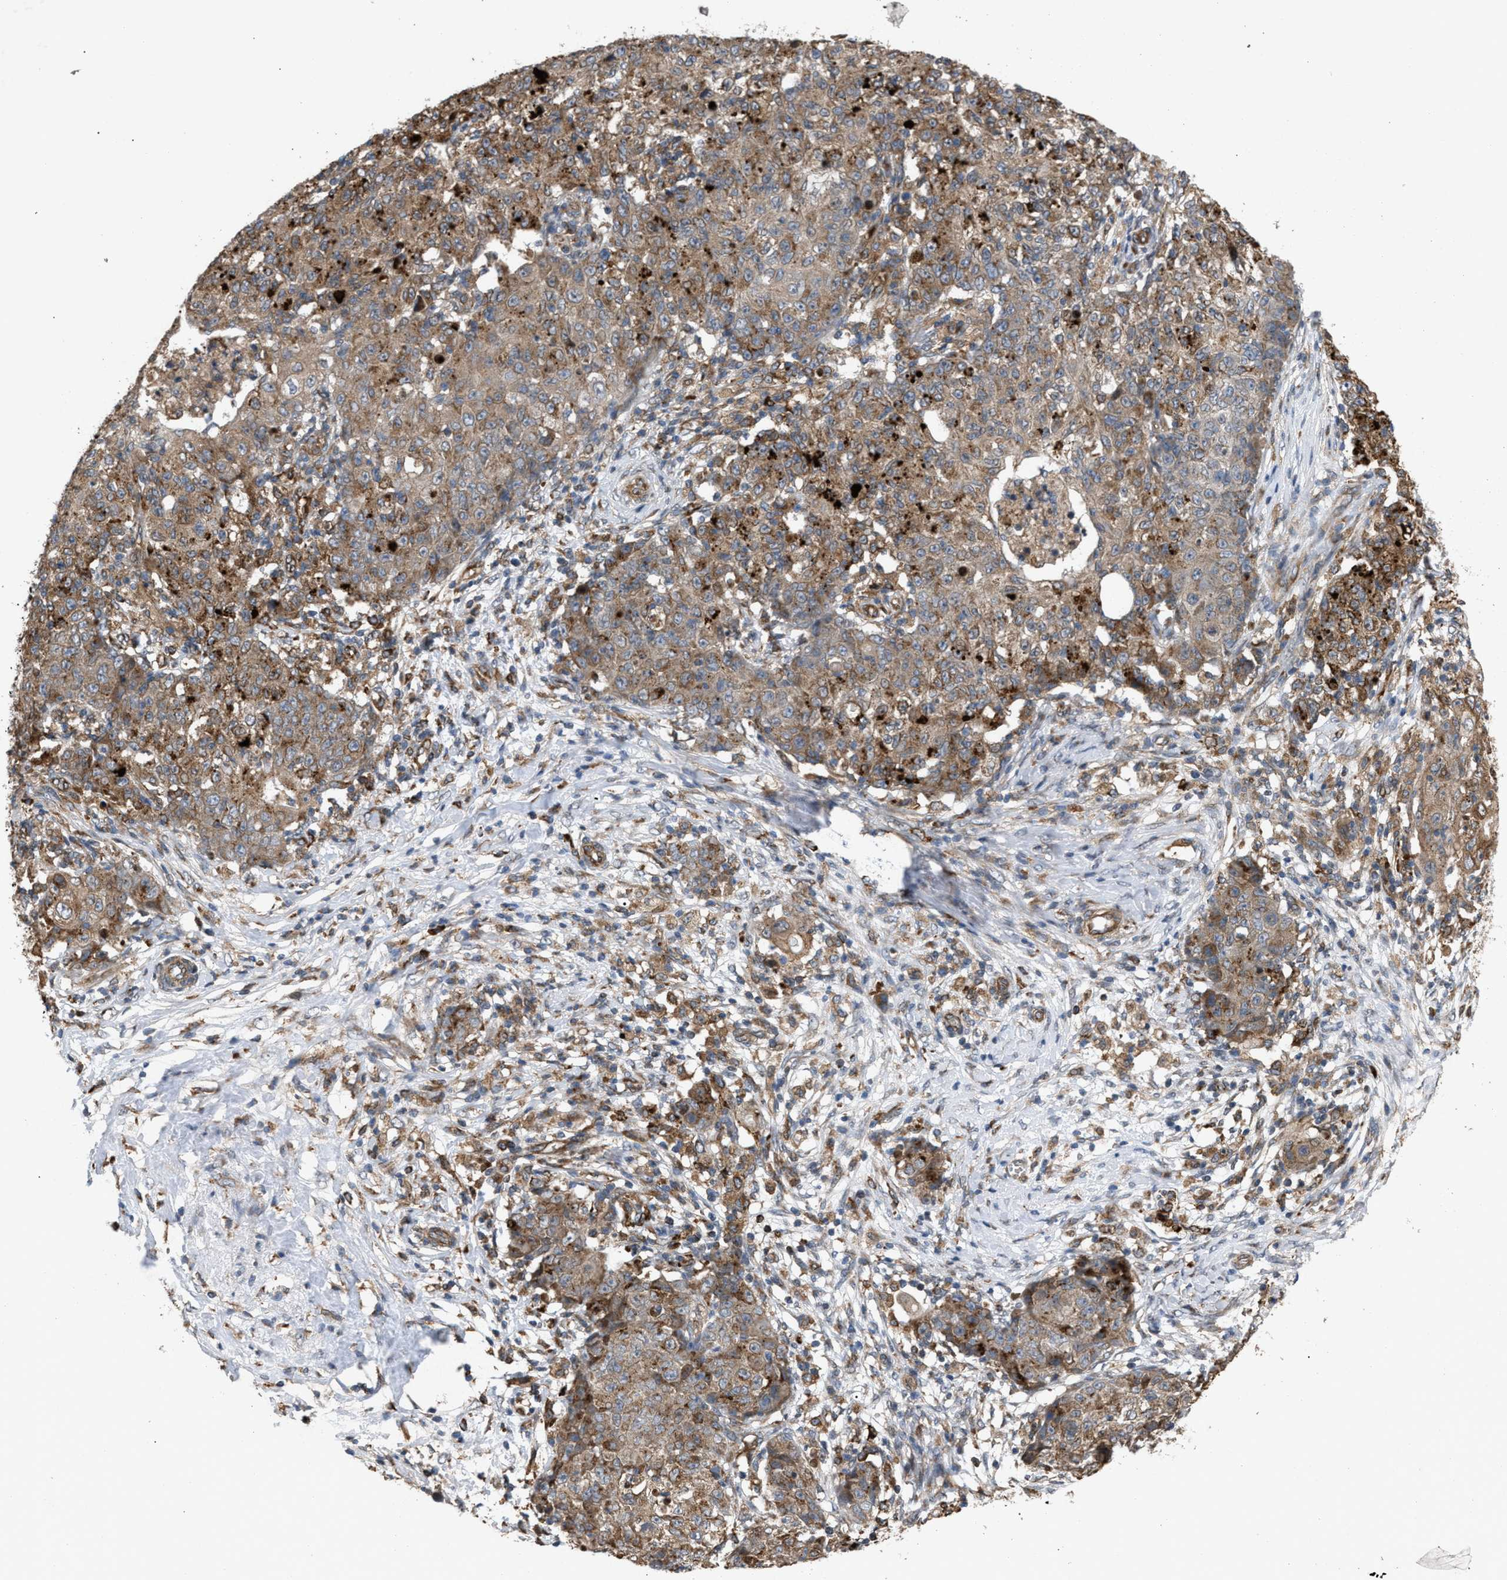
{"staining": {"intensity": "moderate", "quantity": ">75%", "location": "cytoplasmic/membranous"}, "tissue": "ovarian cancer", "cell_type": "Tumor cells", "image_type": "cancer", "snomed": [{"axis": "morphology", "description": "Carcinoma, endometroid"}, {"axis": "topography", "description": "Ovary"}], "caption": "A high-resolution photomicrograph shows IHC staining of ovarian cancer (endometroid carcinoma), which reveals moderate cytoplasmic/membranous expression in approximately >75% of tumor cells.", "gene": "GCC1", "patient": {"sex": "female", "age": 42}}